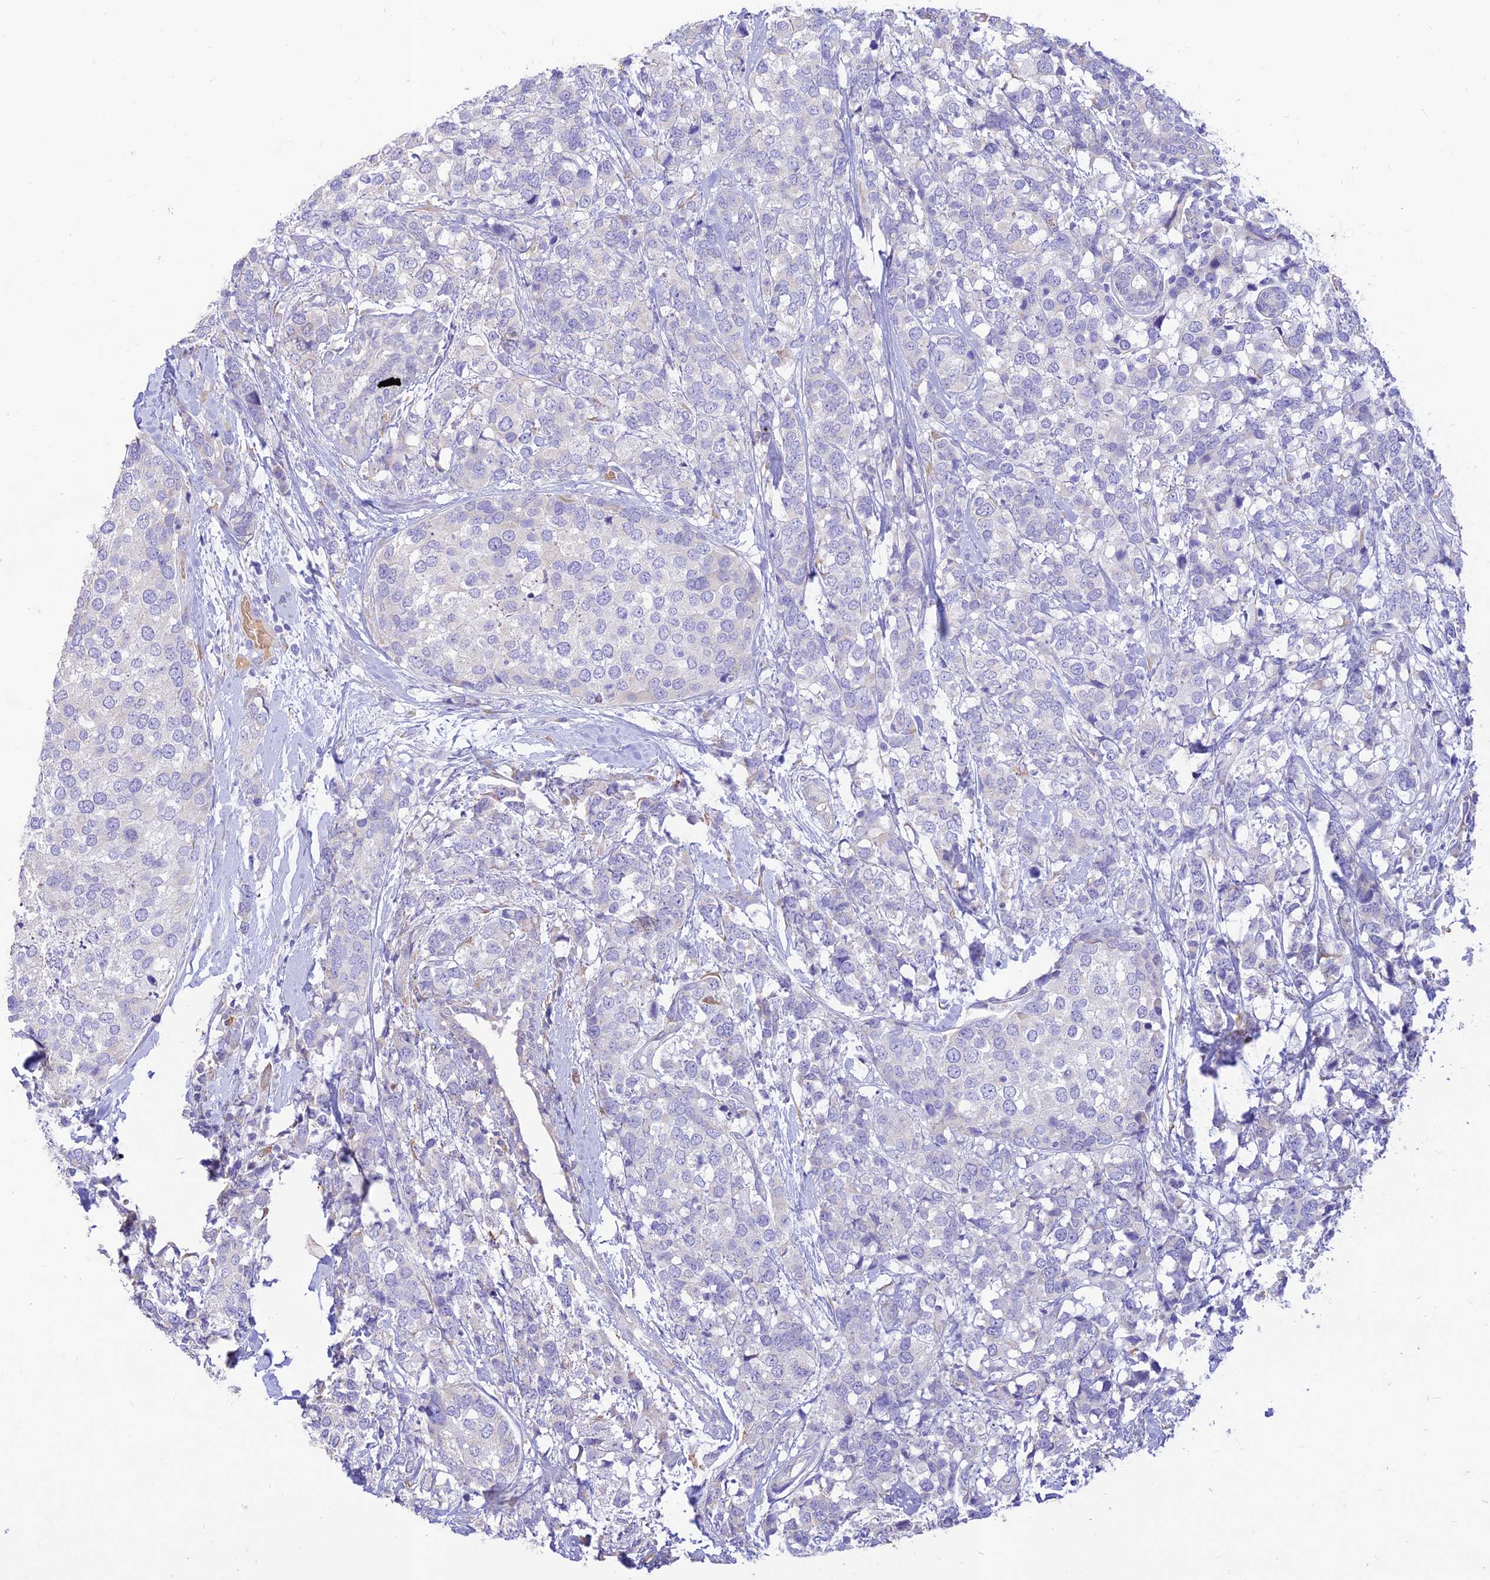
{"staining": {"intensity": "negative", "quantity": "none", "location": "none"}, "tissue": "breast cancer", "cell_type": "Tumor cells", "image_type": "cancer", "snomed": [{"axis": "morphology", "description": "Lobular carcinoma"}, {"axis": "topography", "description": "Breast"}], "caption": "Image shows no significant protein staining in tumor cells of breast cancer.", "gene": "PPP1R11", "patient": {"sex": "female", "age": 59}}